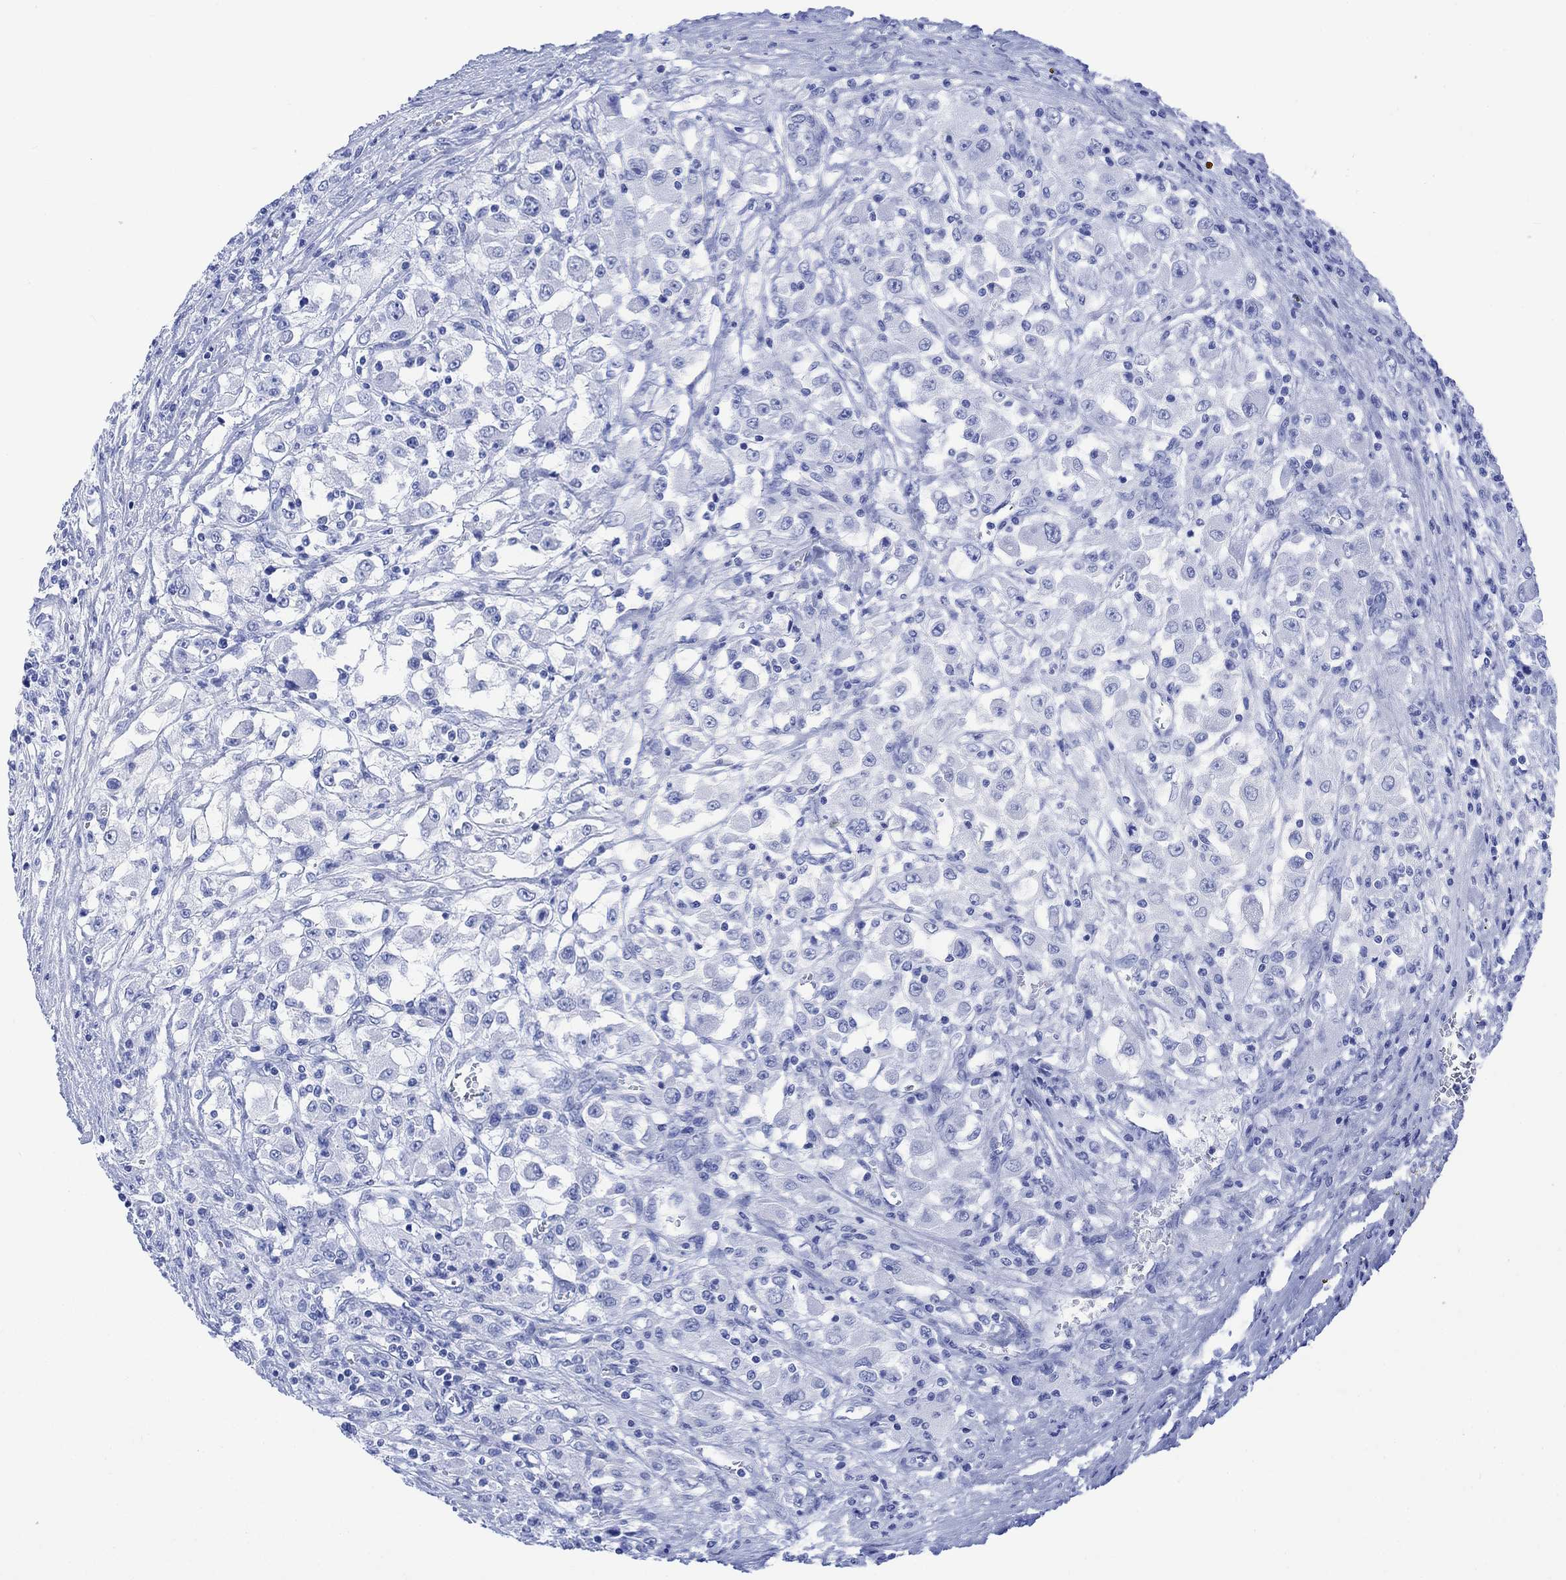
{"staining": {"intensity": "negative", "quantity": "none", "location": "none"}, "tissue": "renal cancer", "cell_type": "Tumor cells", "image_type": "cancer", "snomed": [{"axis": "morphology", "description": "Adenocarcinoma, NOS"}, {"axis": "topography", "description": "Kidney"}], "caption": "This is an immunohistochemistry histopathology image of renal cancer (adenocarcinoma). There is no positivity in tumor cells.", "gene": "CELF4", "patient": {"sex": "female", "age": 67}}